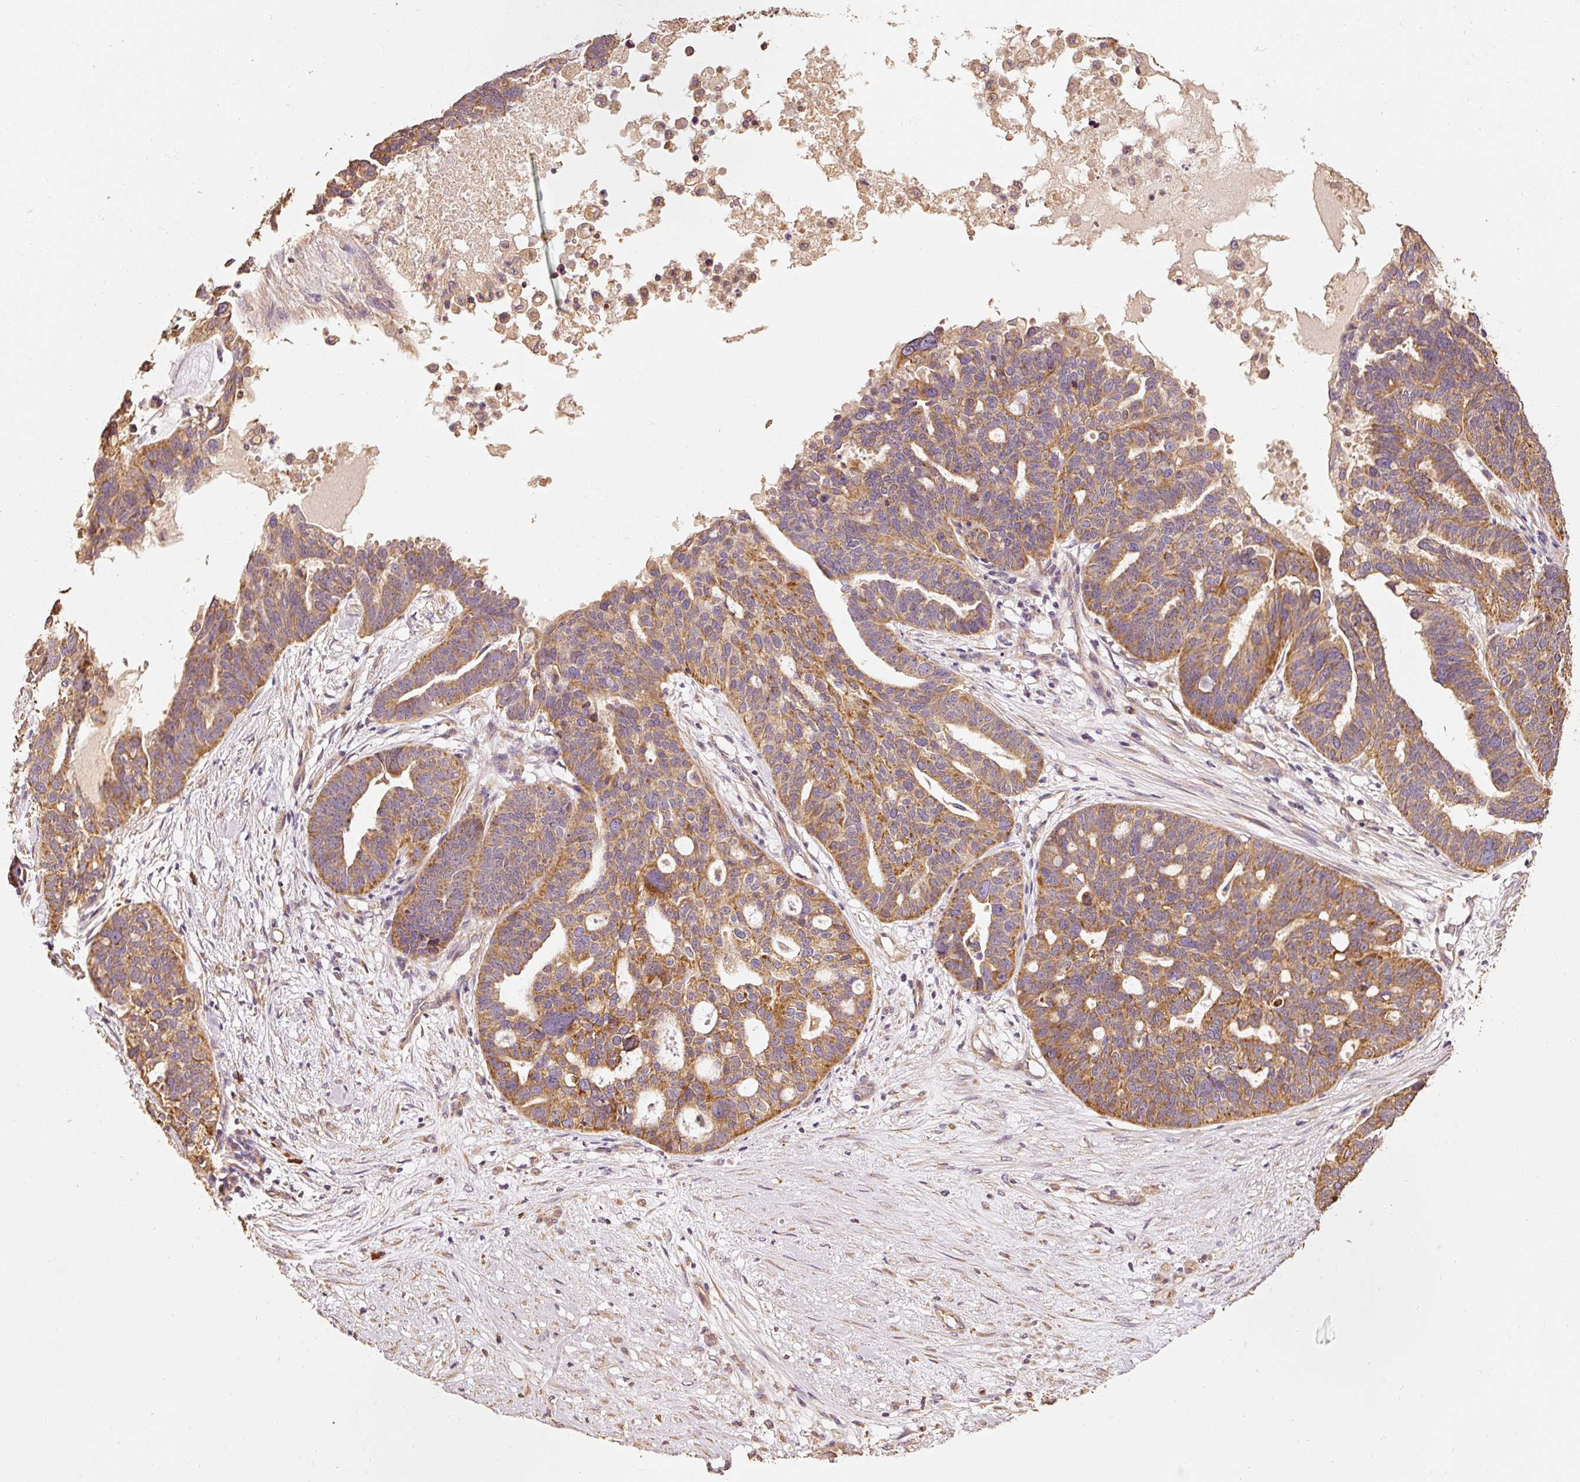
{"staining": {"intensity": "moderate", "quantity": ">75%", "location": "cytoplasmic/membranous"}, "tissue": "ovarian cancer", "cell_type": "Tumor cells", "image_type": "cancer", "snomed": [{"axis": "morphology", "description": "Cystadenocarcinoma, serous, NOS"}, {"axis": "topography", "description": "Ovary"}], "caption": "High-magnification brightfield microscopy of ovarian cancer stained with DAB (3,3'-diaminobenzidine) (brown) and counterstained with hematoxylin (blue). tumor cells exhibit moderate cytoplasmic/membranous expression is present in about>75% of cells.", "gene": "EFHC1", "patient": {"sex": "female", "age": 59}}